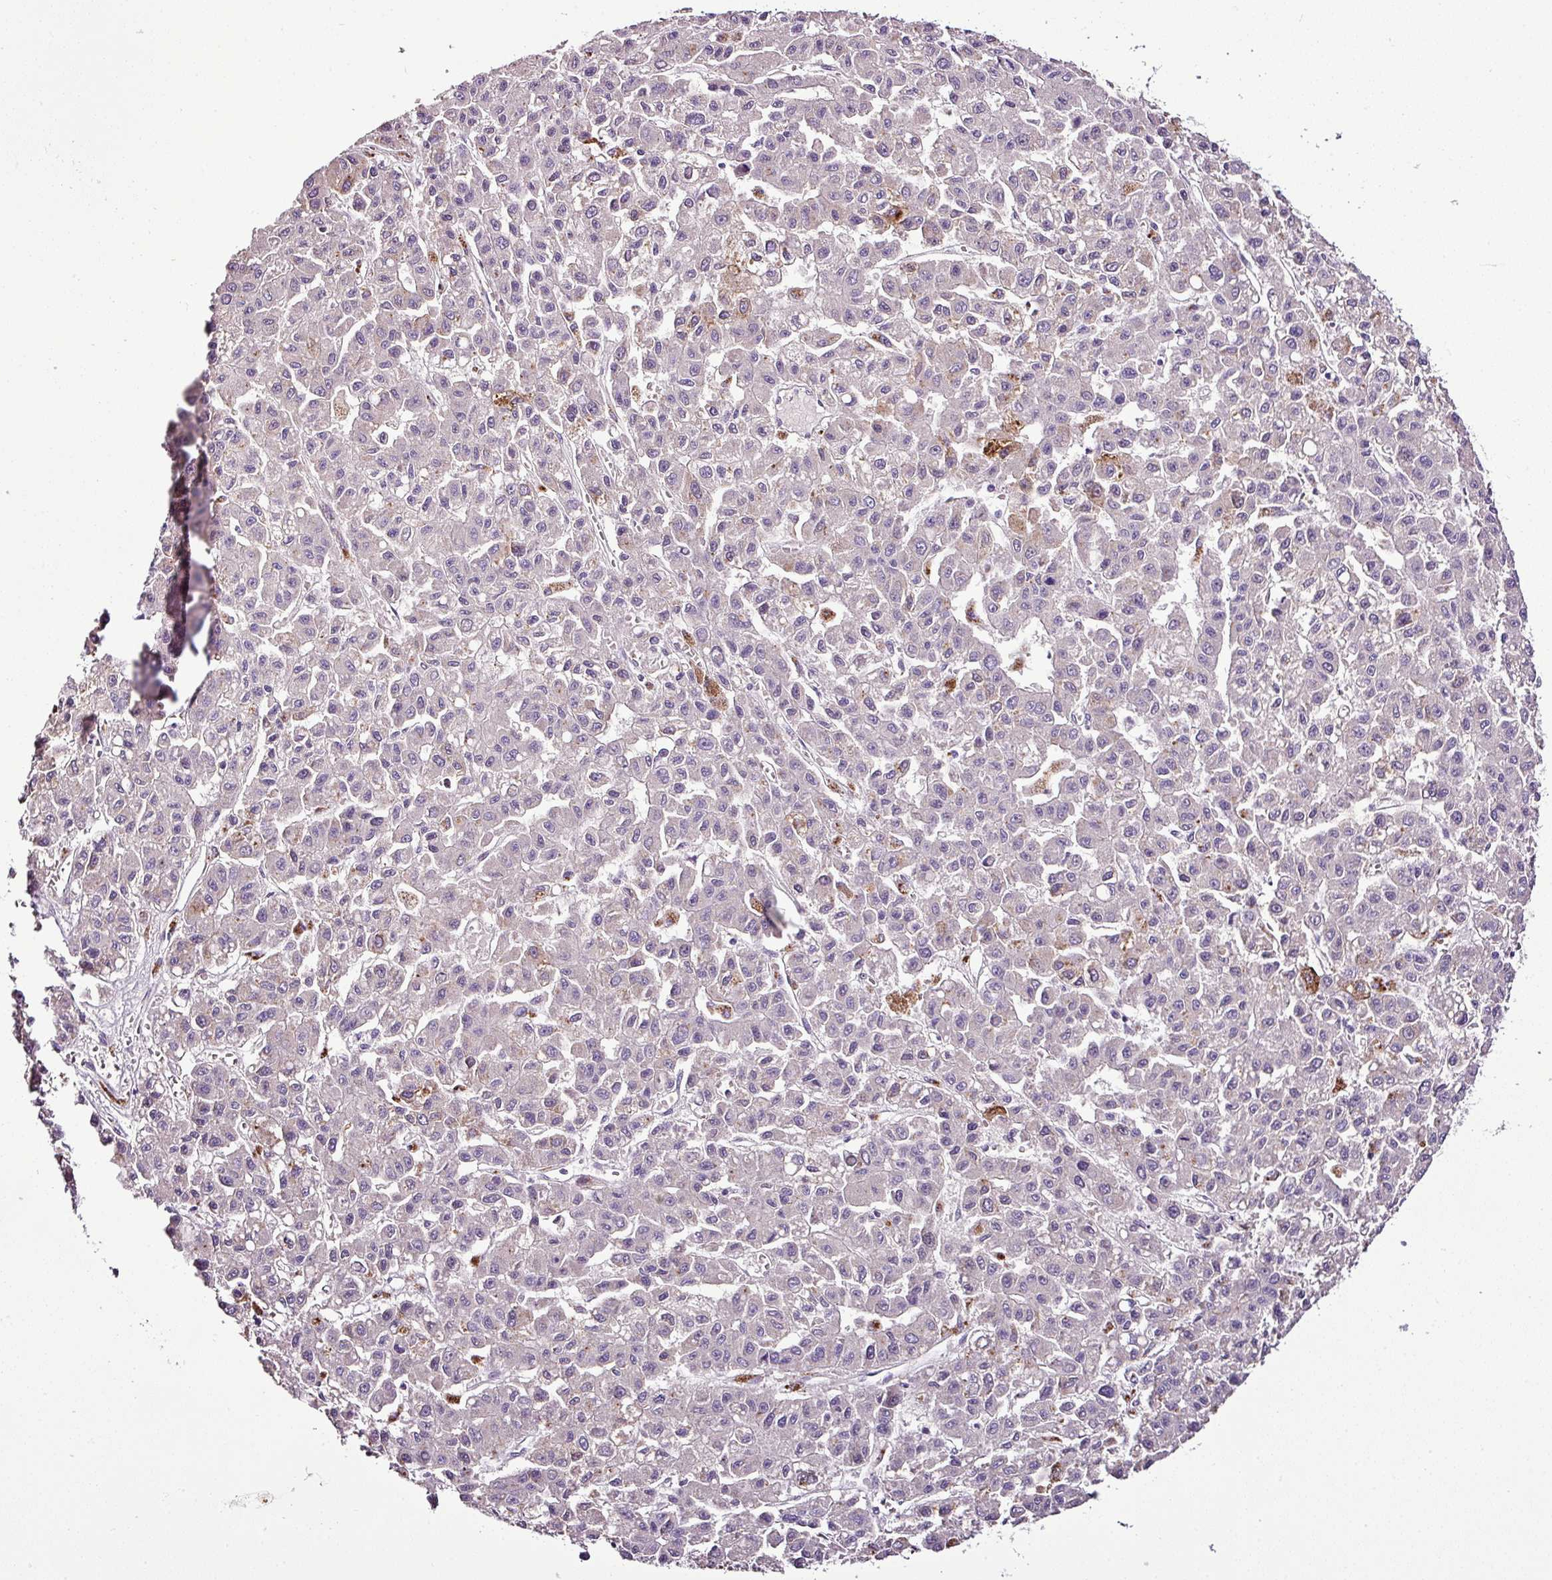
{"staining": {"intensity": "moderate", "quantity": "<25%", "location": "cytoplasmic/membranous"}, "tissue": "liver cancer", "cell_type": "Tumor cells", "image_type": "cancer", "snomed": [{"axis": "morphology", "description": "Carcinoma, Hepatocellular, NOS"}, {"axis": "topography", "description": "Liver"}], "caption": "IHC photomicrograph of human liver hepatocellular carcinoma stained for a protein (brown), which displays low levels of moderate cytoplasmic/membranous expression in approximately <25% of tumor cells.", "gene": "ESR1", "patient": {"sex": "male", "age": 70}}